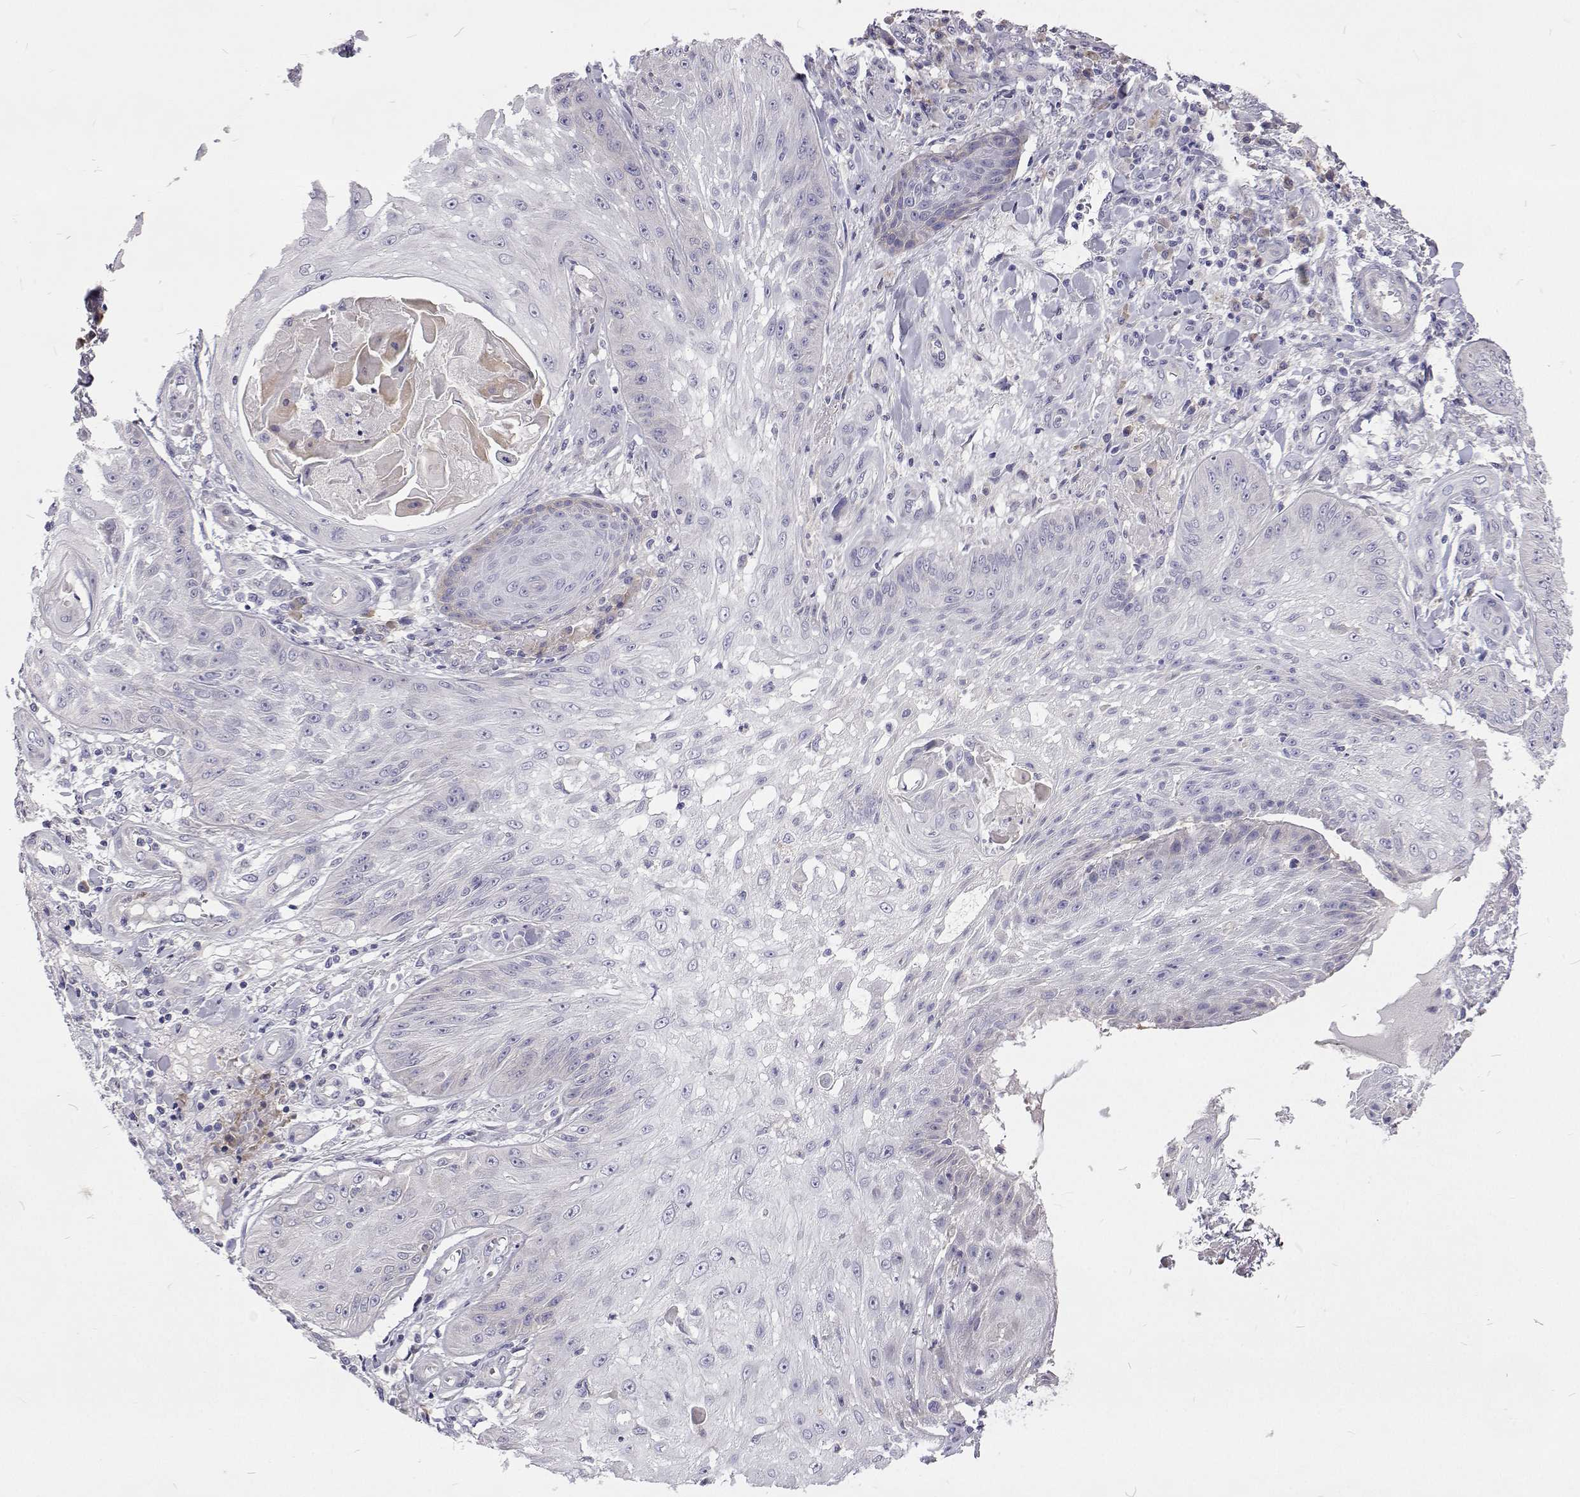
{"staining": {"intensity": "negative", "quantity": "none", "location": "none"}, "tissue": "skin cancer", "cell_type": "Tumor cells", "image_type": "cancer", "snomed": [{"axis": "morphology", "description": "Squamous cell carcinoma, NOS"}, {"axis": "topography", "description": "Skin"}], "caption": "Immunohistochemistry of human squamous cell carcinoma (skin) displays no staining in tumor cells. (DAB (3,3'-diaminobenzidine) immunohistochemistry, high magnification).", "gene": "NPR3", "patient": {"sex": "male", "age": 70}}